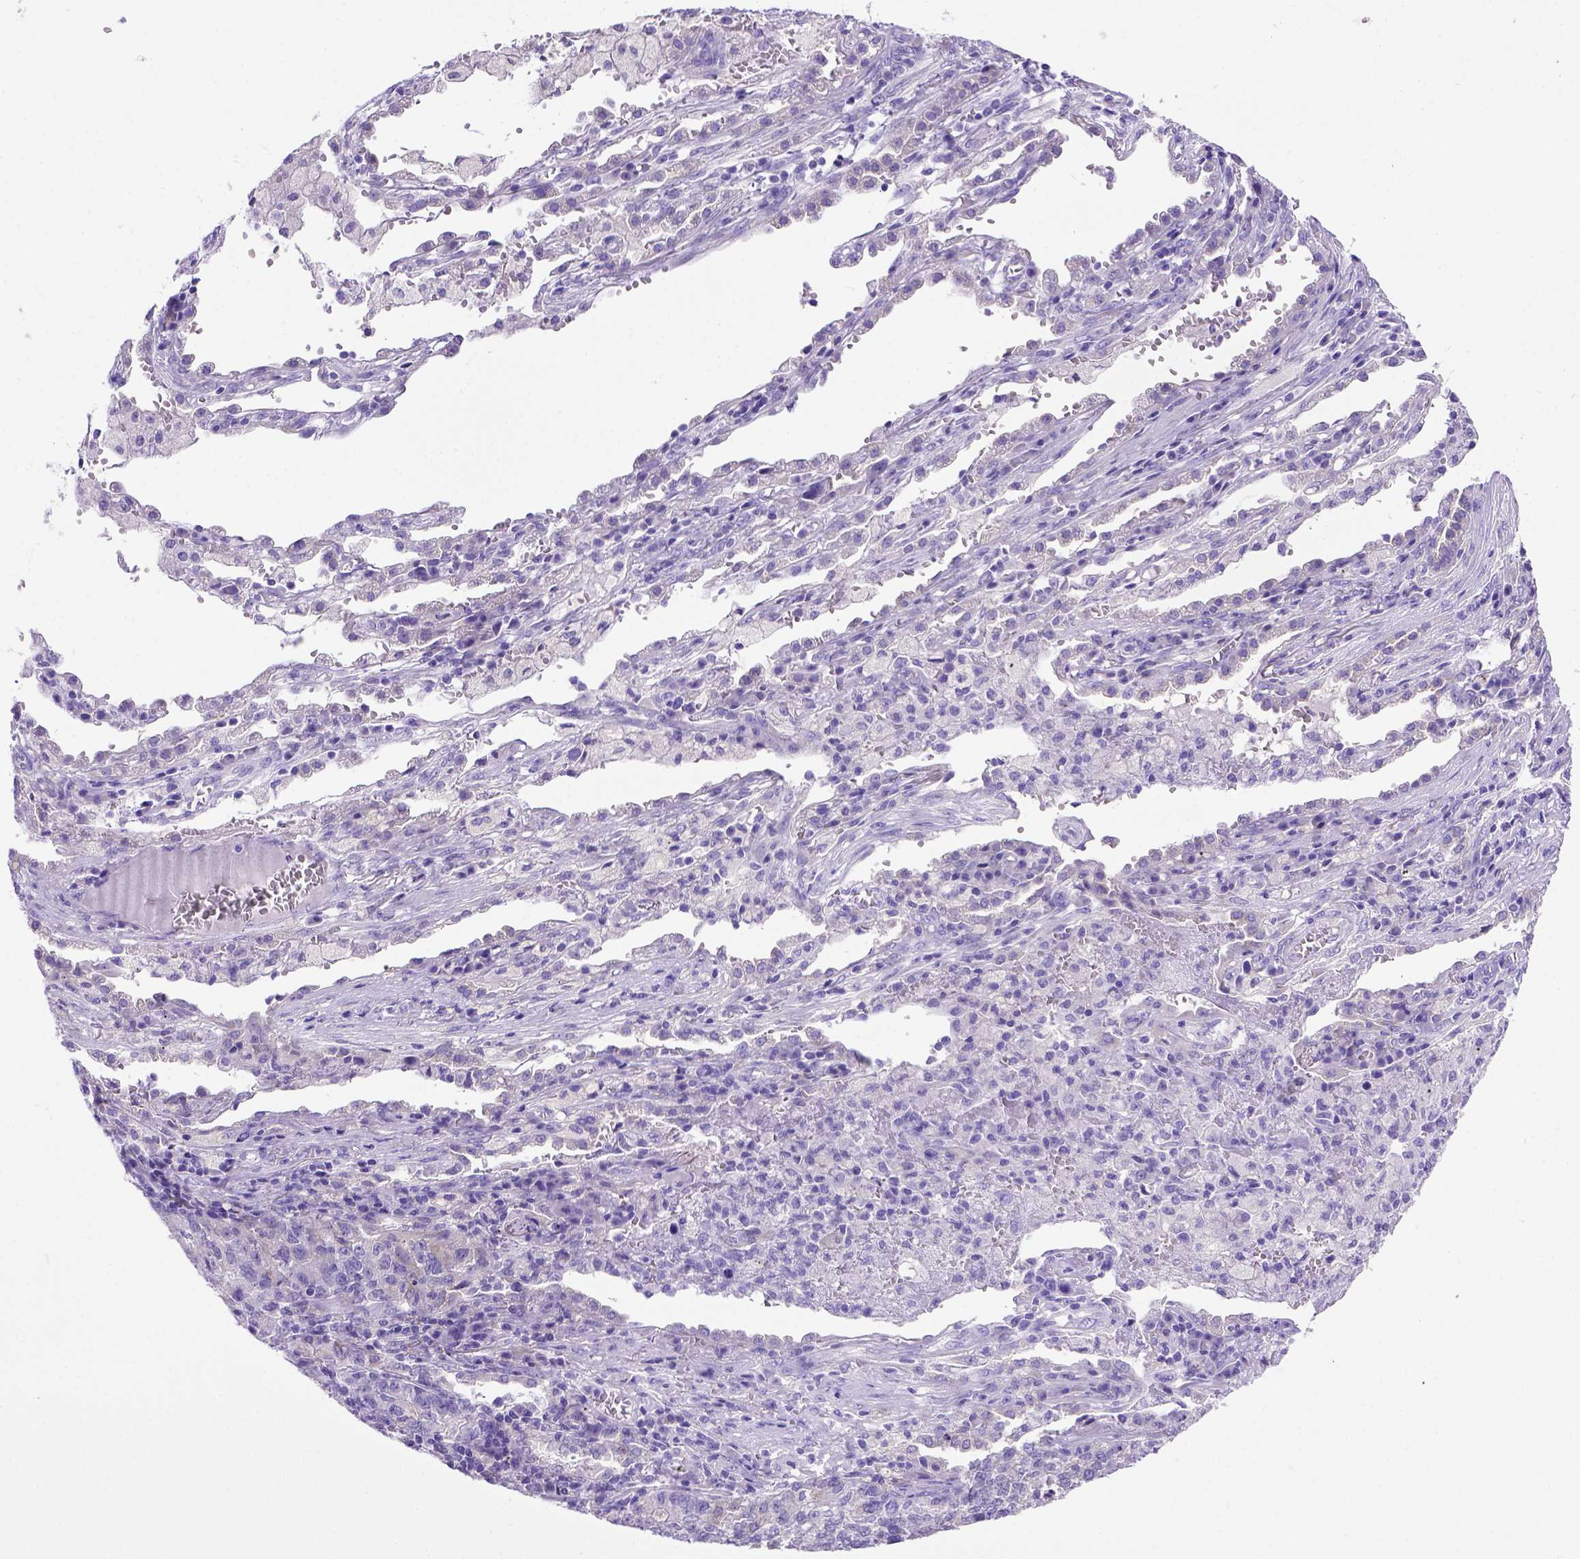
{"staining": {"intensity": "negative", "quantity": "none", "location": "none"}, "tissue": "lung cancer", "cell_type": "Tumor cells", "image_type": "cancer", "snomed": [{"axis": "morphology", "description": "Adenocarcinoma, NOS"}, {"axis": "topography", "description": "Lung"}], "caption": "An image of lung cancer stained for a protein reveals no brown staining in tumor cells.", "gene": "PTGES", "patient": {"sex": "male", "age": 57}}